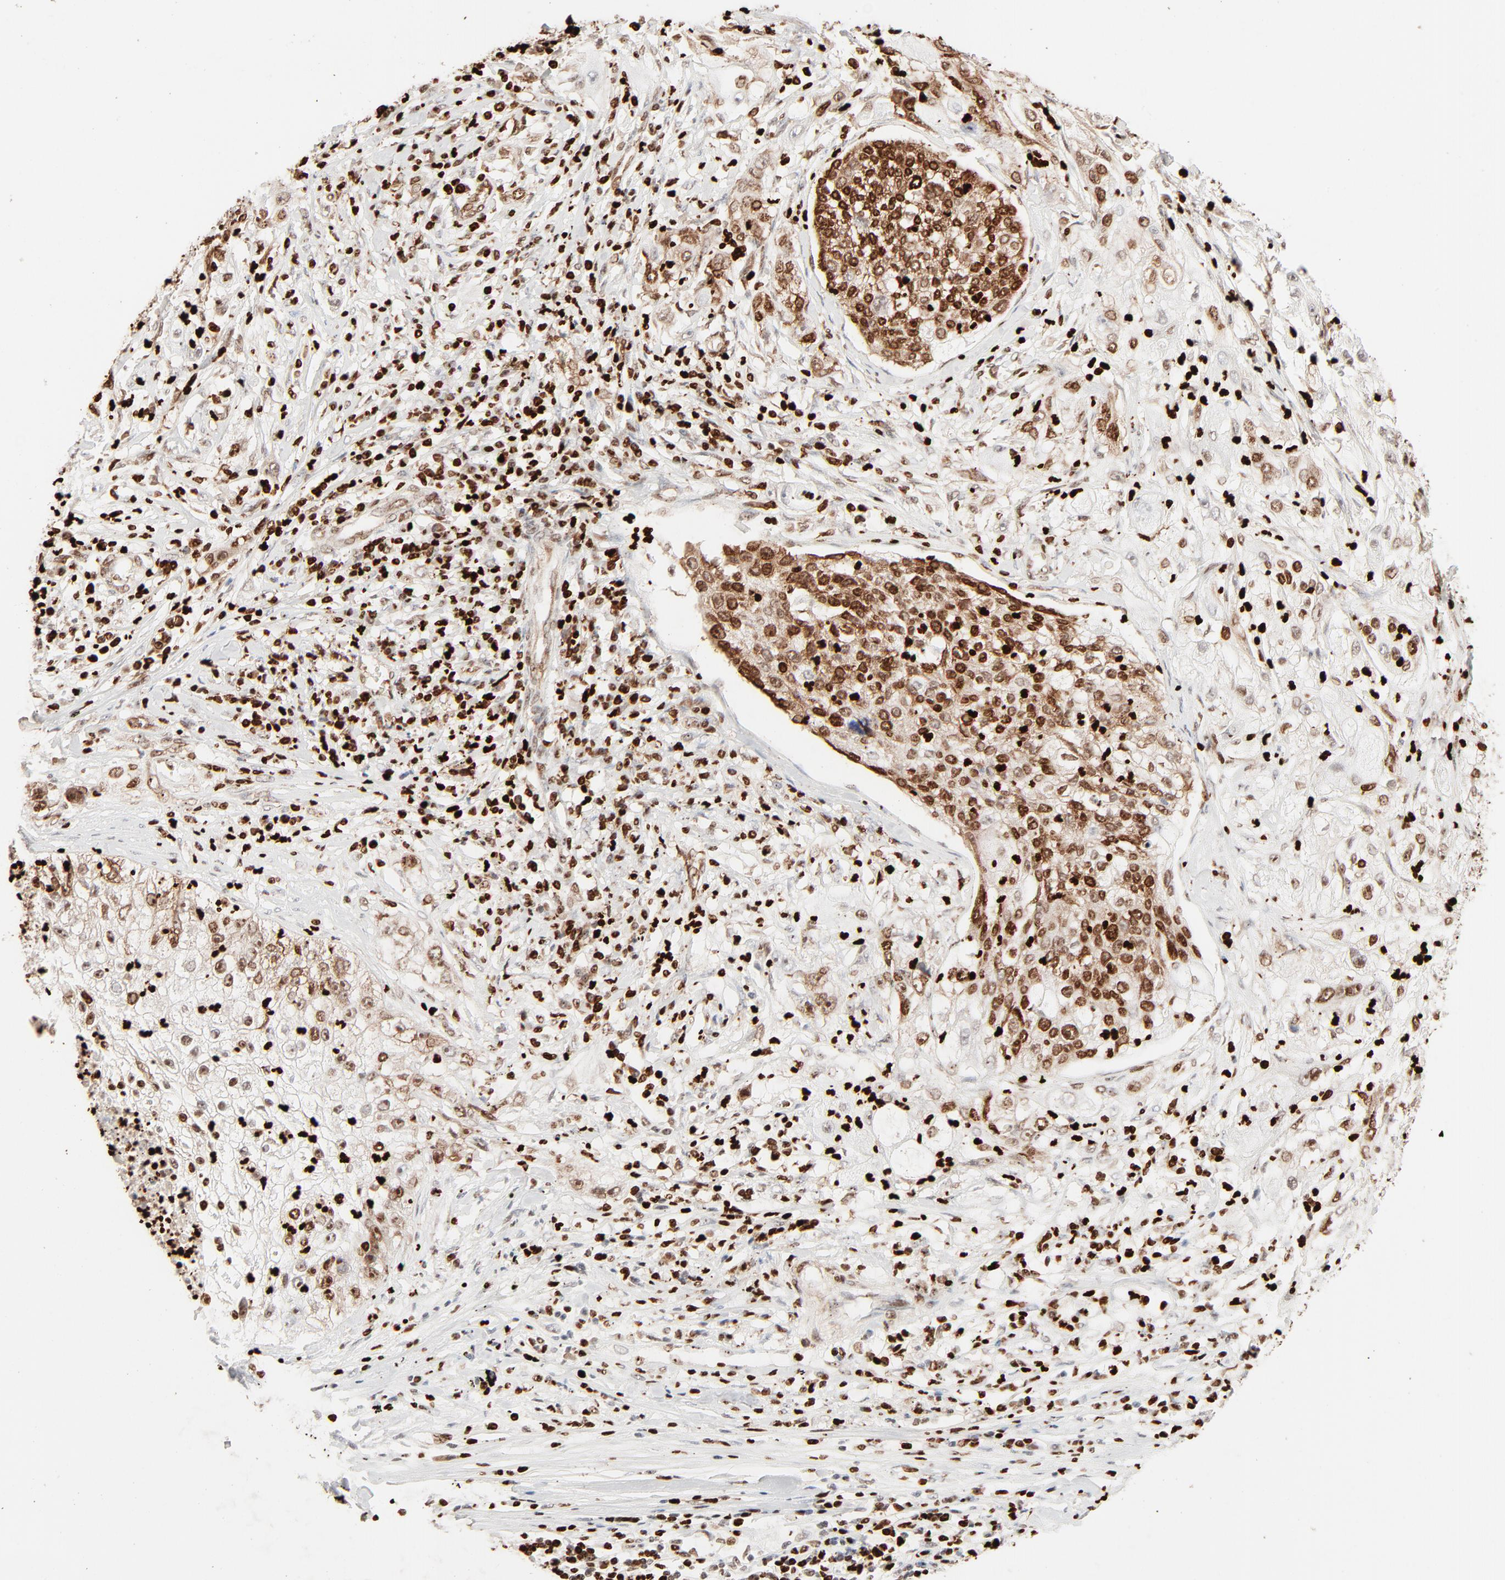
{"staining": {"intensity": "strong", "quantity": ">75%", "location": "cytoplasmic/membranous,nuclear"}, "tissue": "lung cancer", "cell_type": "Tumor cells", "image_type": "cancer", "snomed": [{"axis": "morphology", "description": "Inflammation, NOS"}, {"axis": "morphology", "description": "Squamous cell carcinoma, NOS"}, {"axis": "topography", "description": "Lymph node"}, {"axis": "topography", "description": "Soft tissue"}, {"axis": "topography", "description": "Lung"}], "caption": "Immunohistochemical staining of human lung cancer (squamous cell carcinoma) demonstrates strong cytoplasmic/membranous and nuclear protein positivity in approximately >75% of tumor cells.", "gene": "HMGB2", "patient": {"sex": "male", "age": 66}}